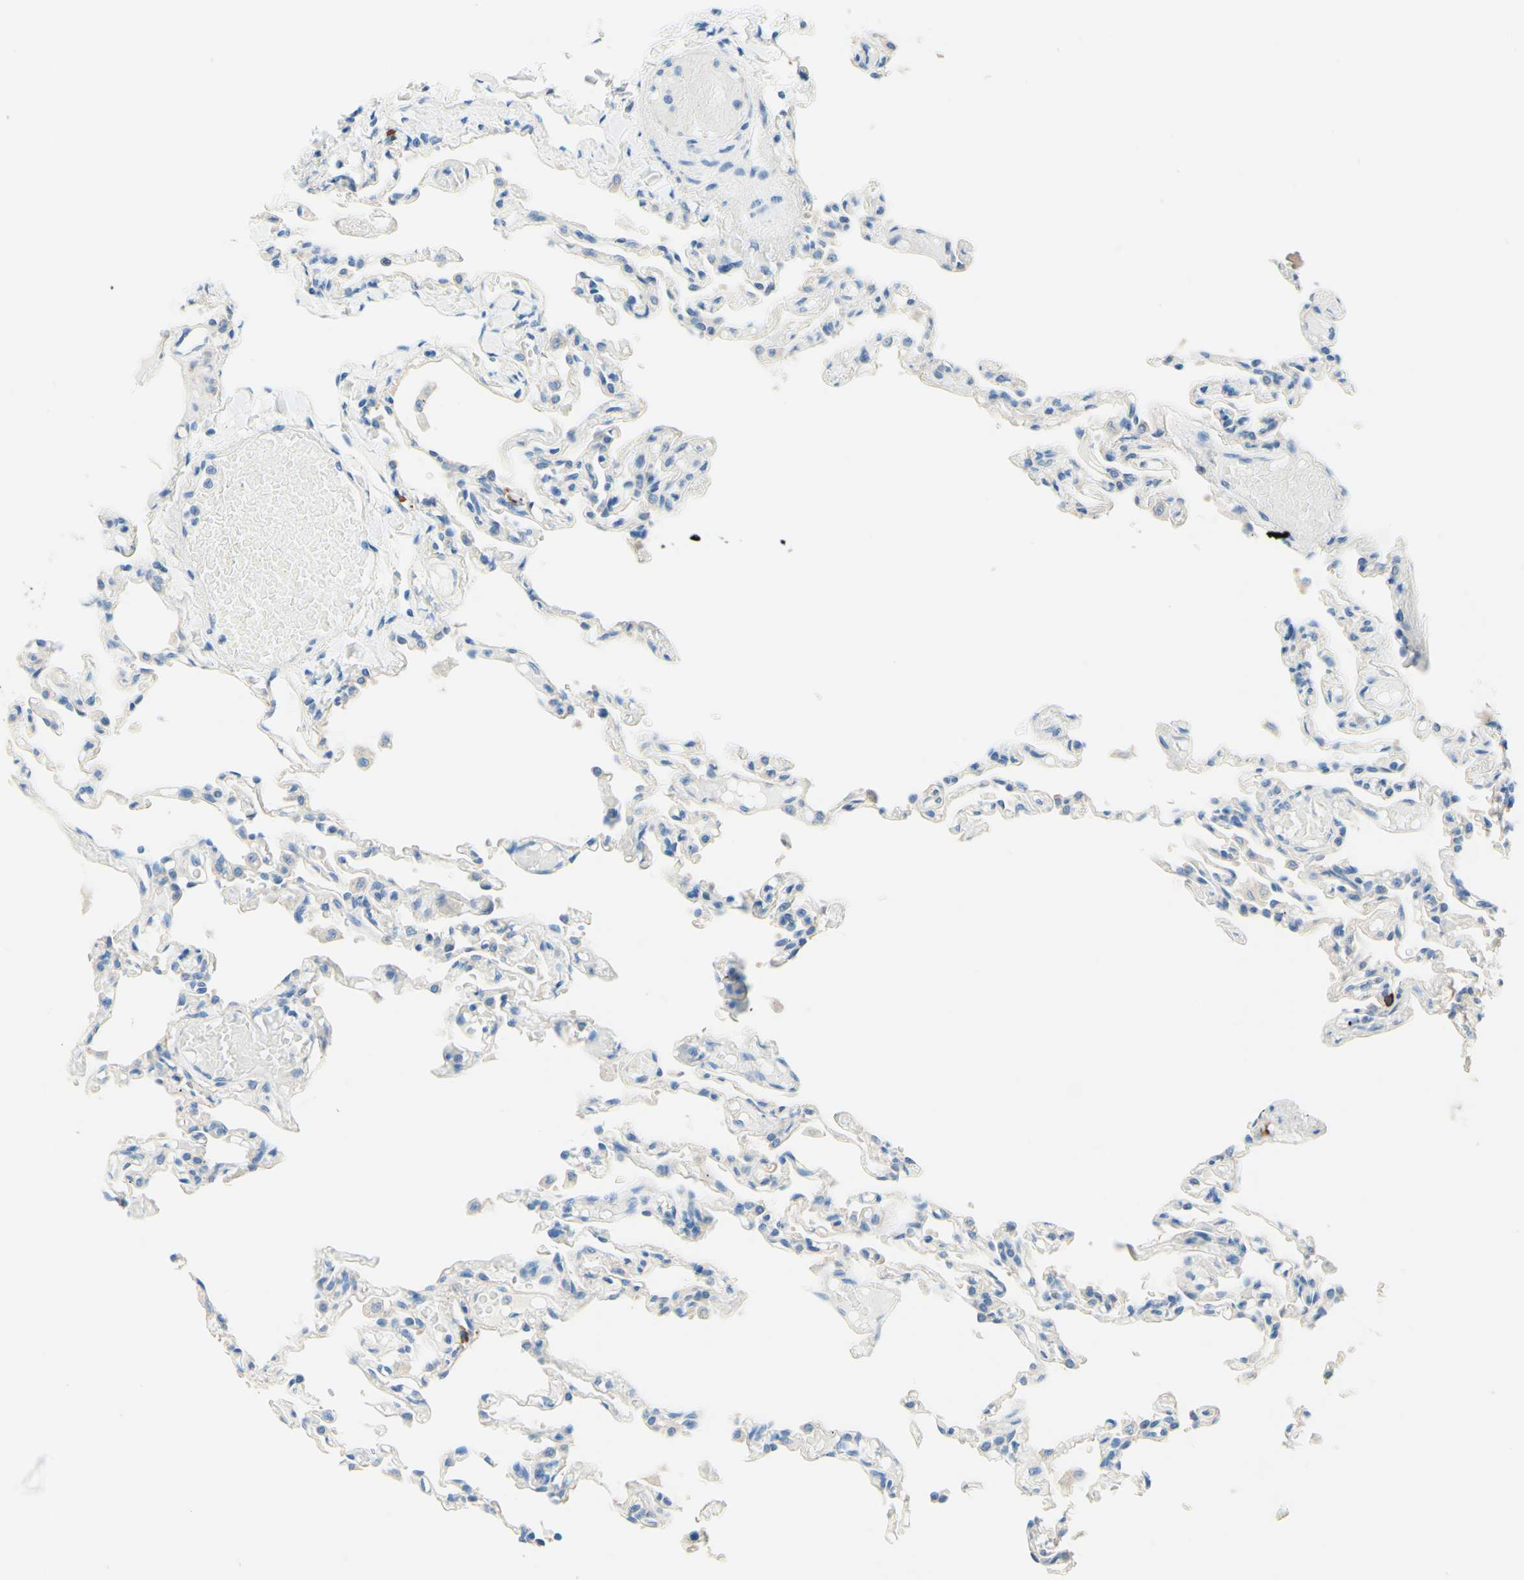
{"staining": {"intensity": "negative", "quantity": "none", "location": "none"}, "tissue": "lung", "cell_type": "Alveolar cells", "image_type": "normal", "snomed": [{"axis": "morphology", "description": "Normal tissue, NOS"}, {"axis": "topography", "description": "Lung"}], "caption": "Immunohistochemistry (IHC) photomicrograph of unremarkable human lung stained for a protein (brown), which exhibits no positivity in alveolar cells.", "gene": "PASD1", "patient": {"sex": "male", "age": 21}}